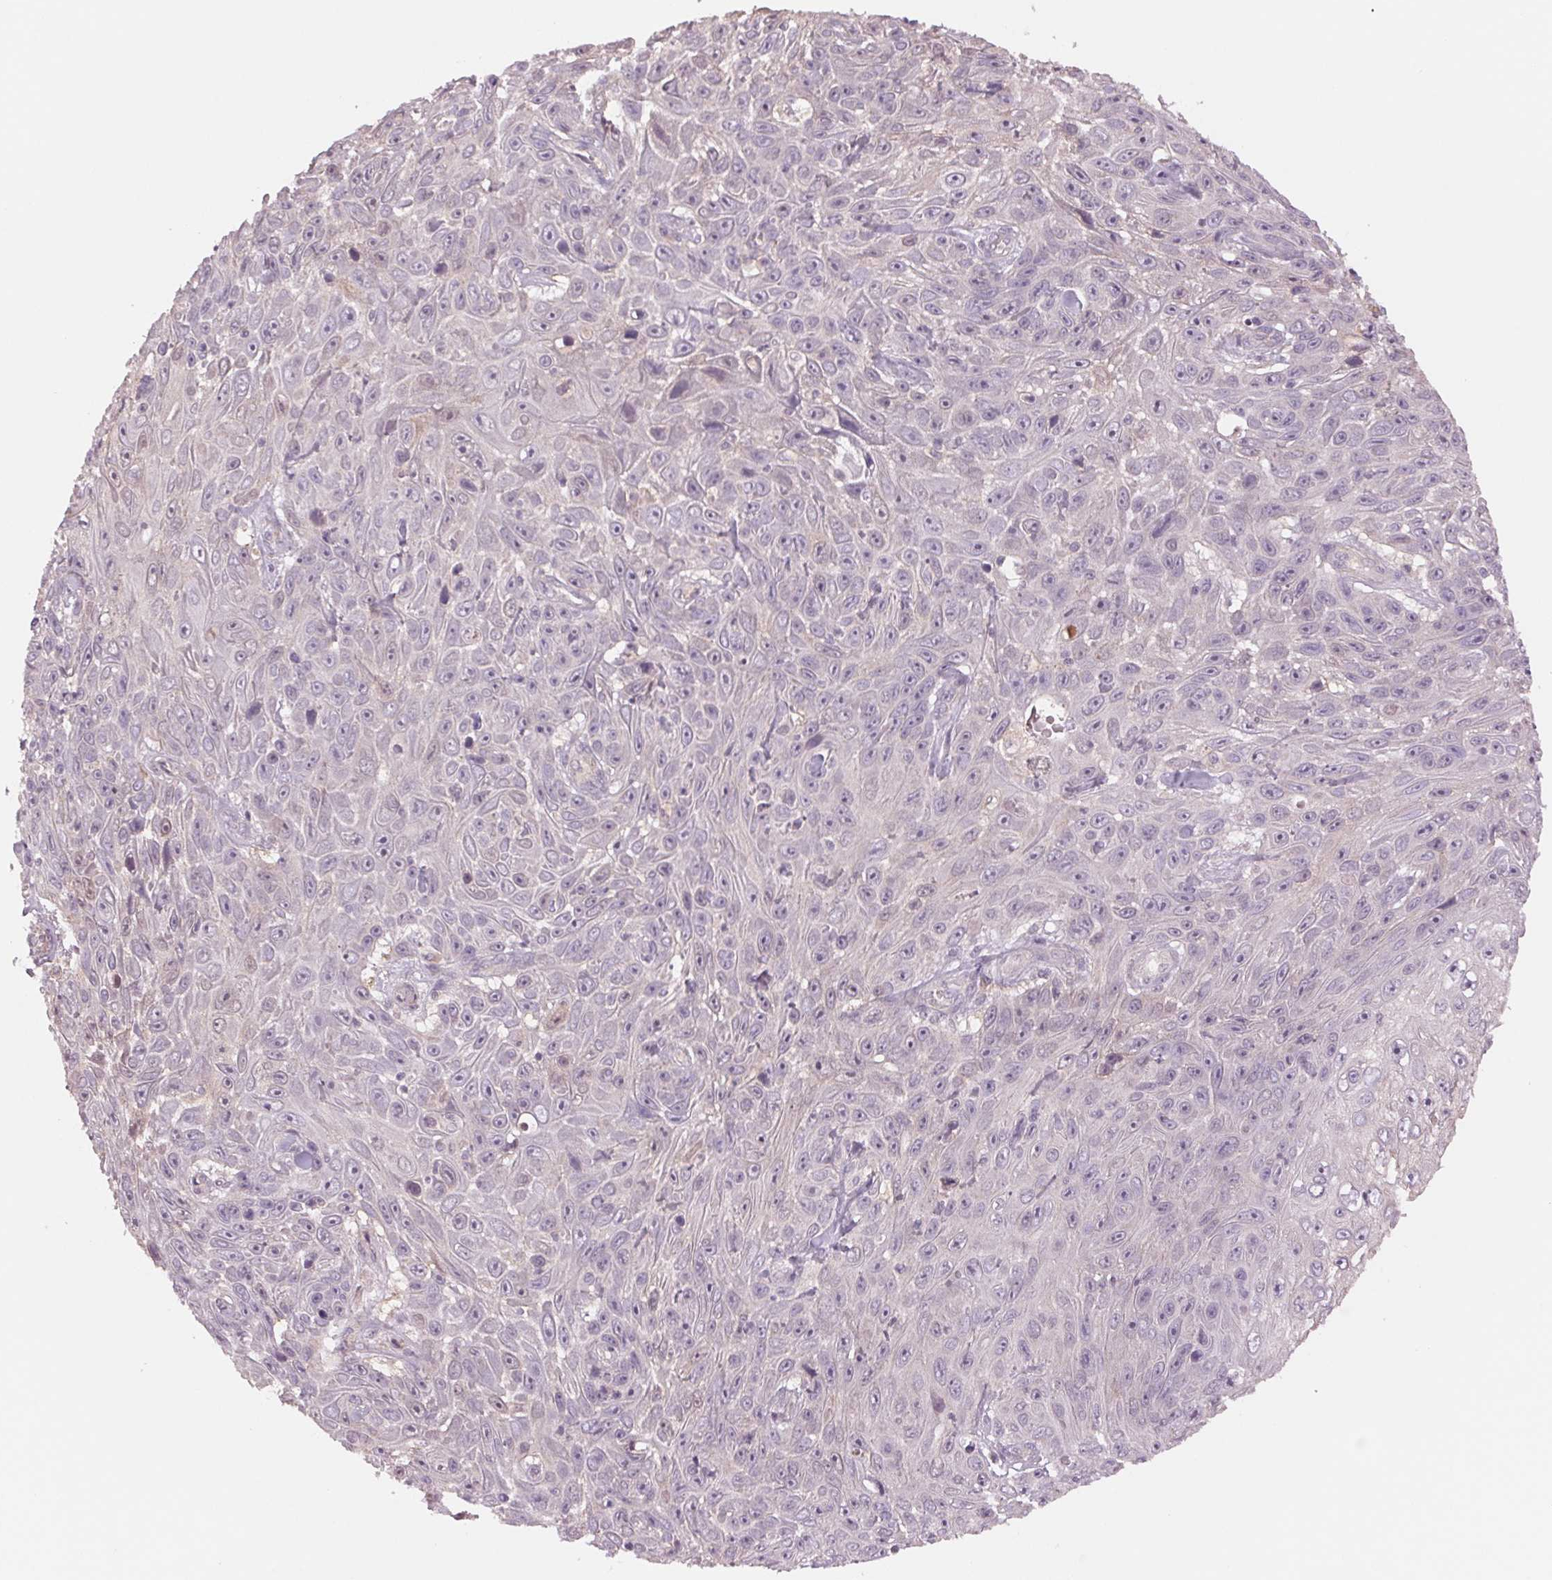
{"staining": {"intensity": "negative", "quantity": "none", "location": "none"}, "tissue": "skin cancer", "cell_type": "Tumor cells", "image_type": "cancer", "snomed": [{"axis": "morphology", "description": "Squamous cell carcinoma, NOS"}, {"axis": "topography", "description": "Skin"}], "caption": "Skin cancer (squamous cell carcinoma) stained for a protein using immunohistochemistry (IHC) exhibits no staining tumor cells.", "gene": "PPIA", "patient": {"sex": "male", "age": 82}}